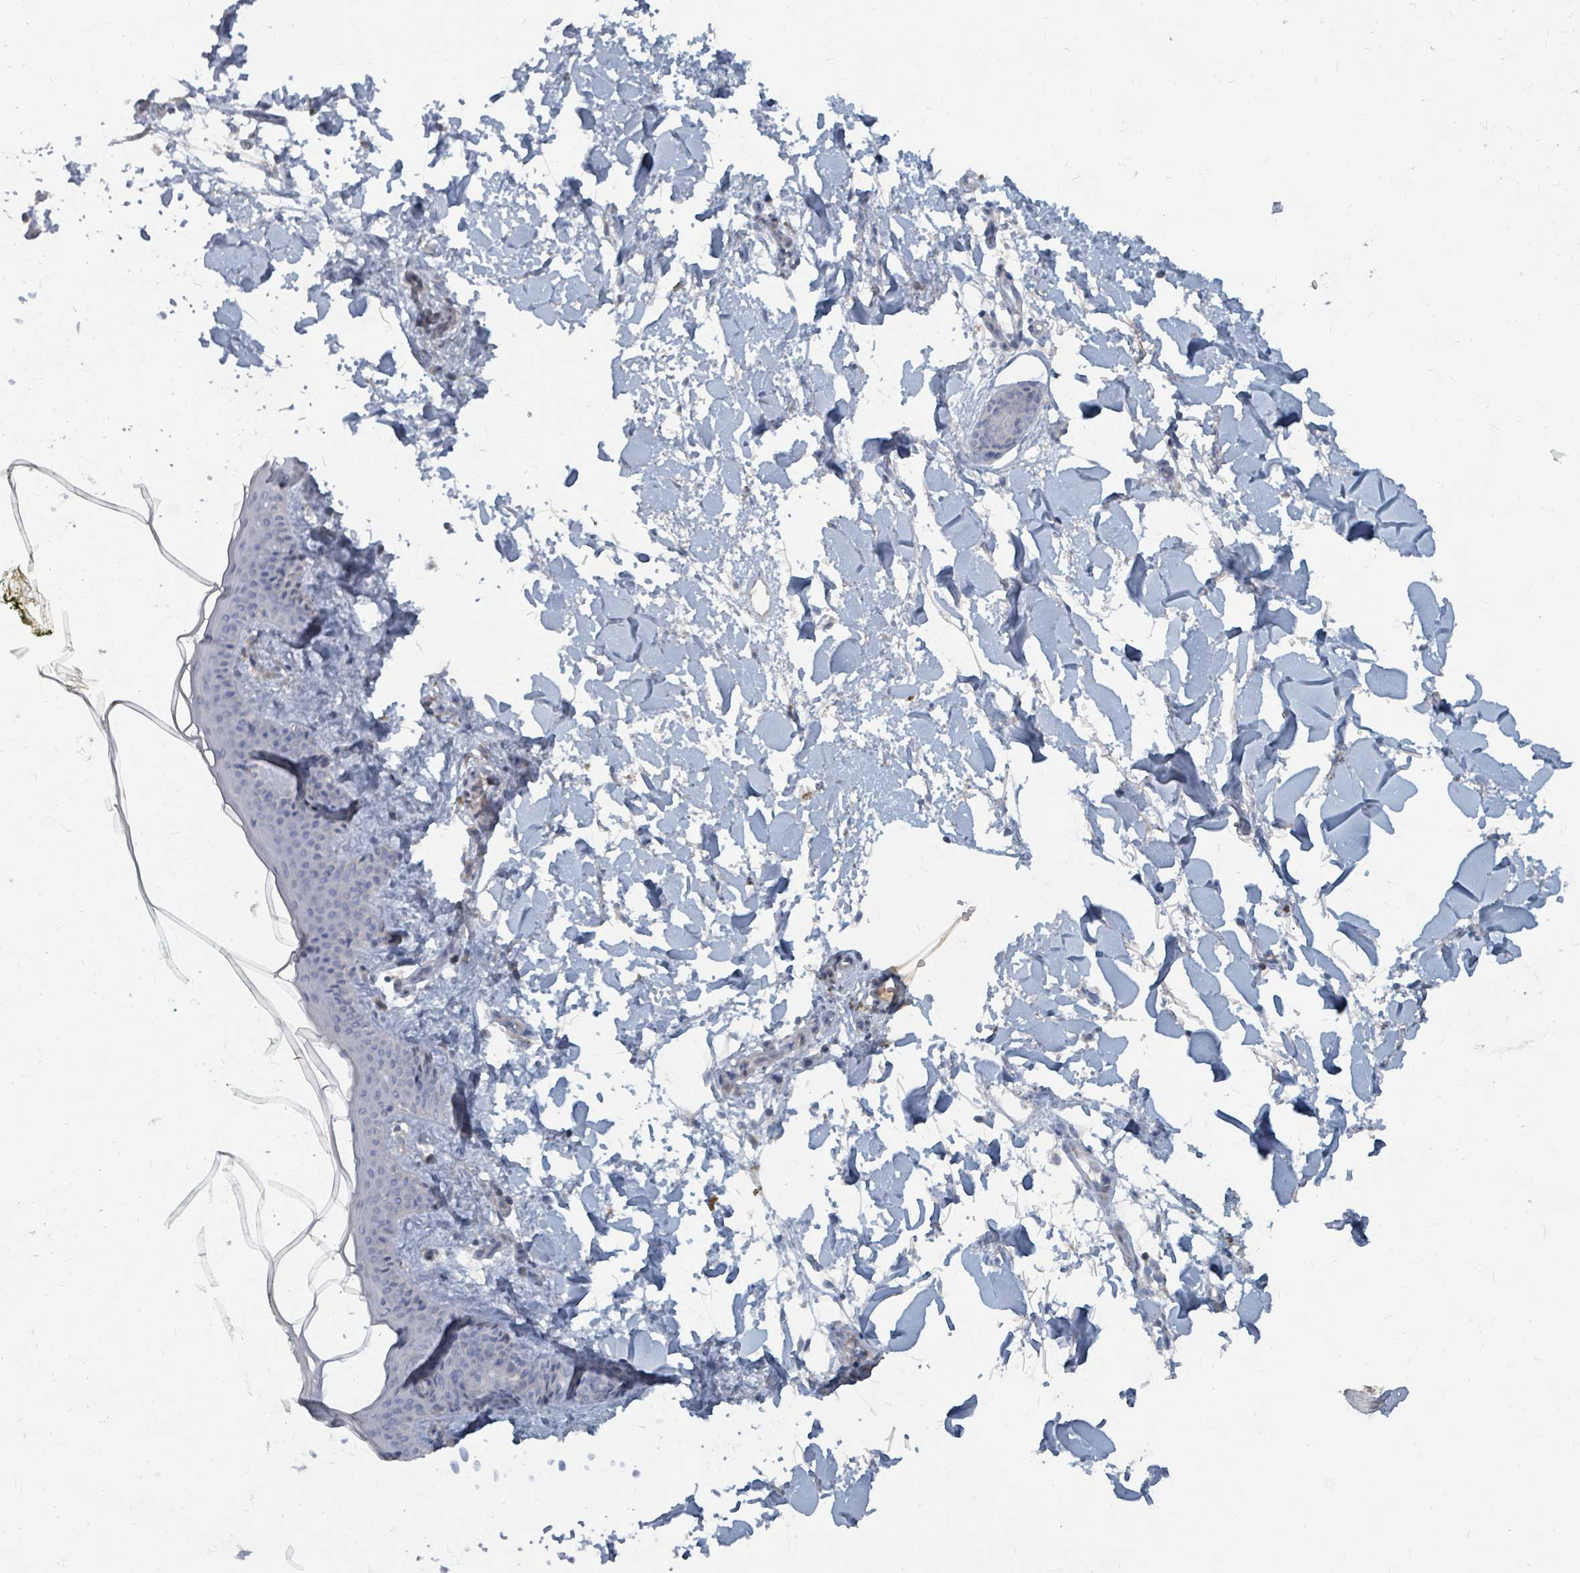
{"staining": {"intensity": "negative", "quantity": "none", "location": "none"}, "tissue": "skin", "cell_type": "Fibroblasts", "image_type": "normal", "snomed": [{"axis": "morphology", "description": "Normal tissue, NOS"}, {"axis": "topography", "description": "Skin"}], "caption": "High power microscopy photomicrograph of an immunohistochemistry (IHC) micrograph of normal skin, revealing no significant expression in fibroblasts.", "gene": "ARGFX", "patient": {"sex": "female", "age": 34}}